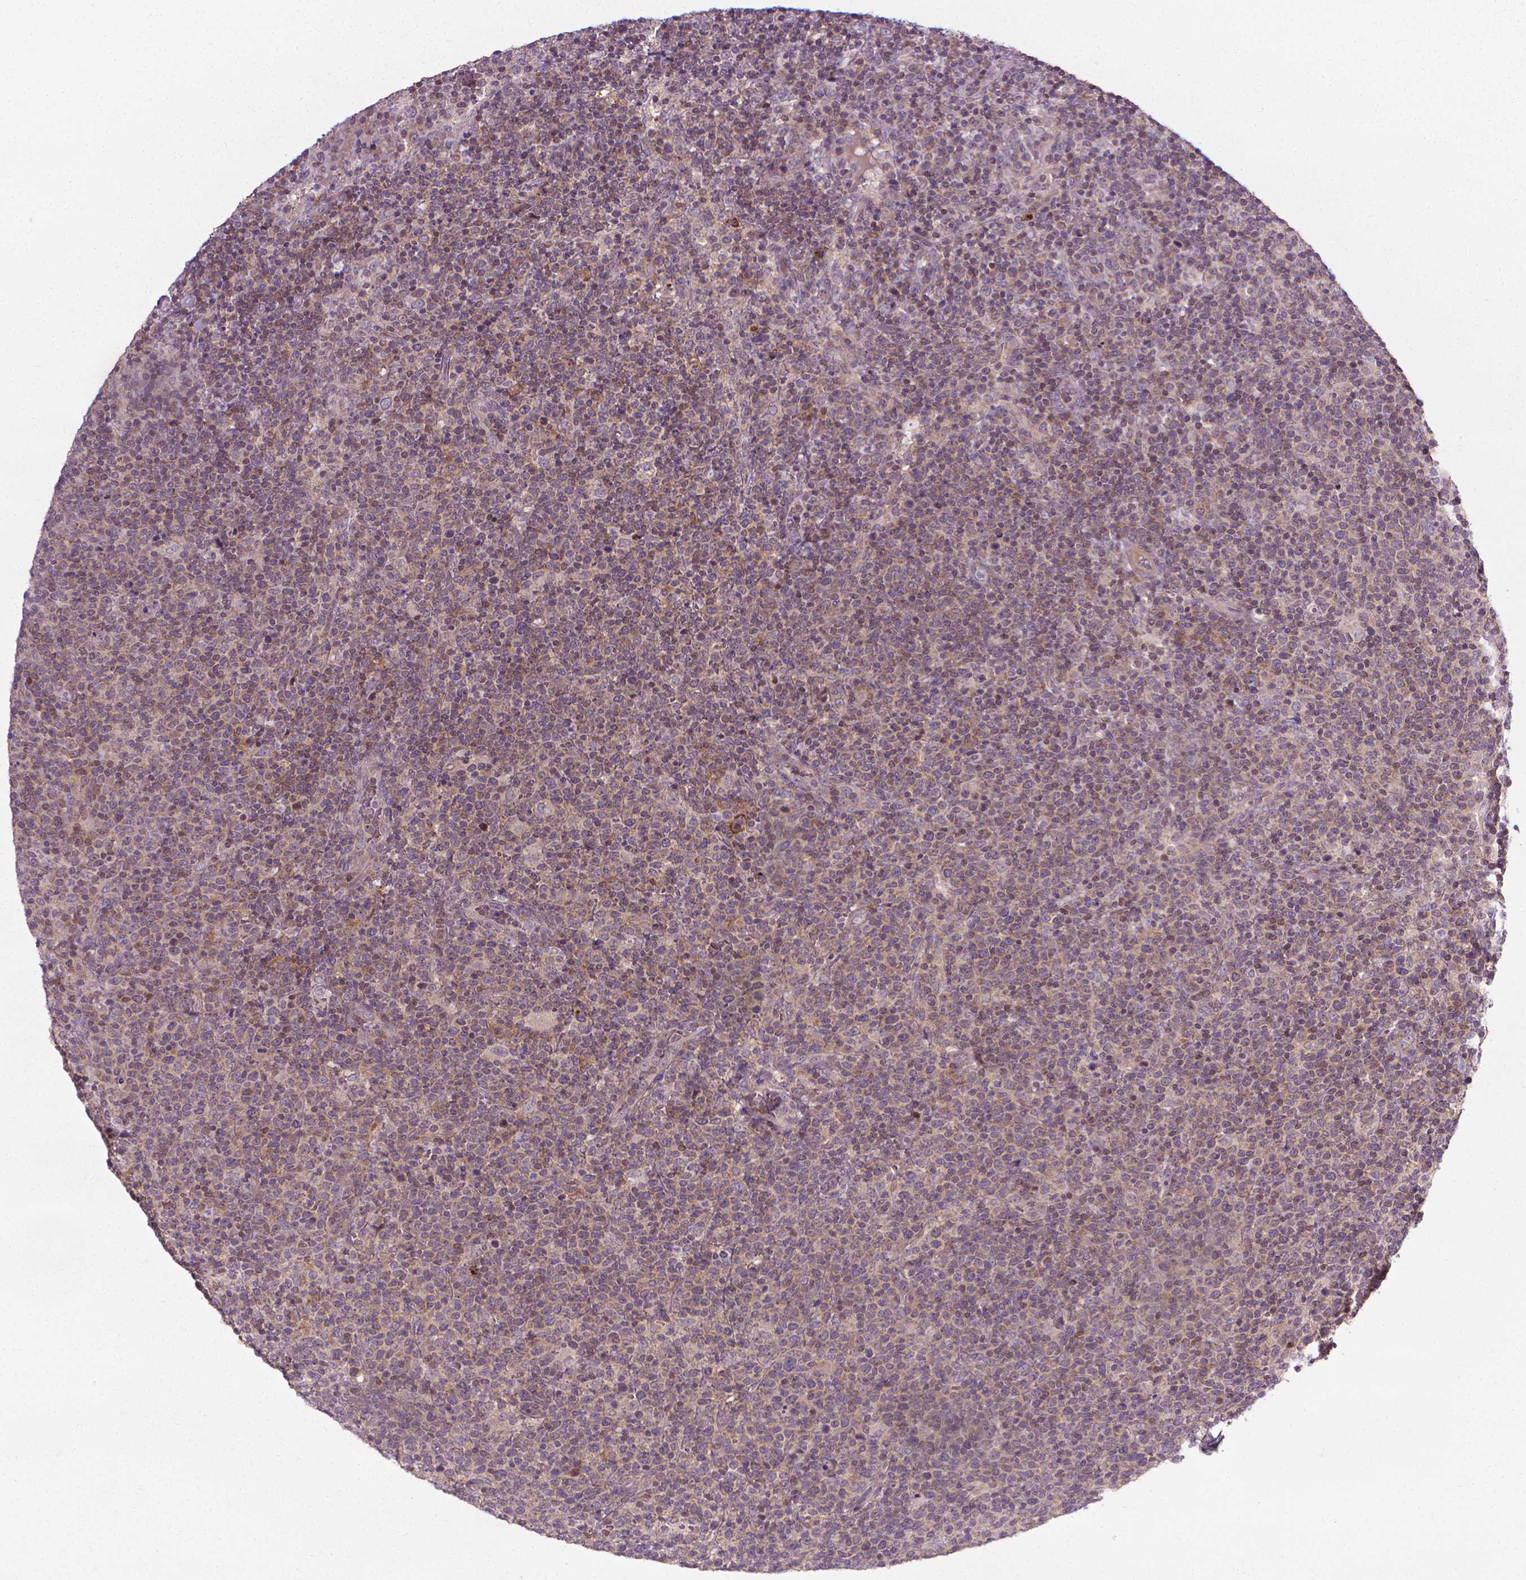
{"staining": {"intensity": "weak", "quantity": "25%-75%", "location": "cytoplasmic/membranous"}, "tissue": "lymphoma", "cell_type": "Tumor cells", "image_type": "cancer", "snomed": [{"axis": "morphology", "description": "Malignant lymphoma, non-Hodgkin's type, High grade"}, {"axis": "topography", "description": "Lymph node"}], "caption": "Tumor cells exhibit weak cytoplasmic/membranous staining in about 25%-75% of cells in malignant lymphoma, non-Hodgkin's type (high-grade). (DAB (3,3'-diaminobenzidine) IHC, brown staining for protein, blue staining for nuclei).", "gene": "PRAG1", "patient": {"sex": "male", "age": 61}}